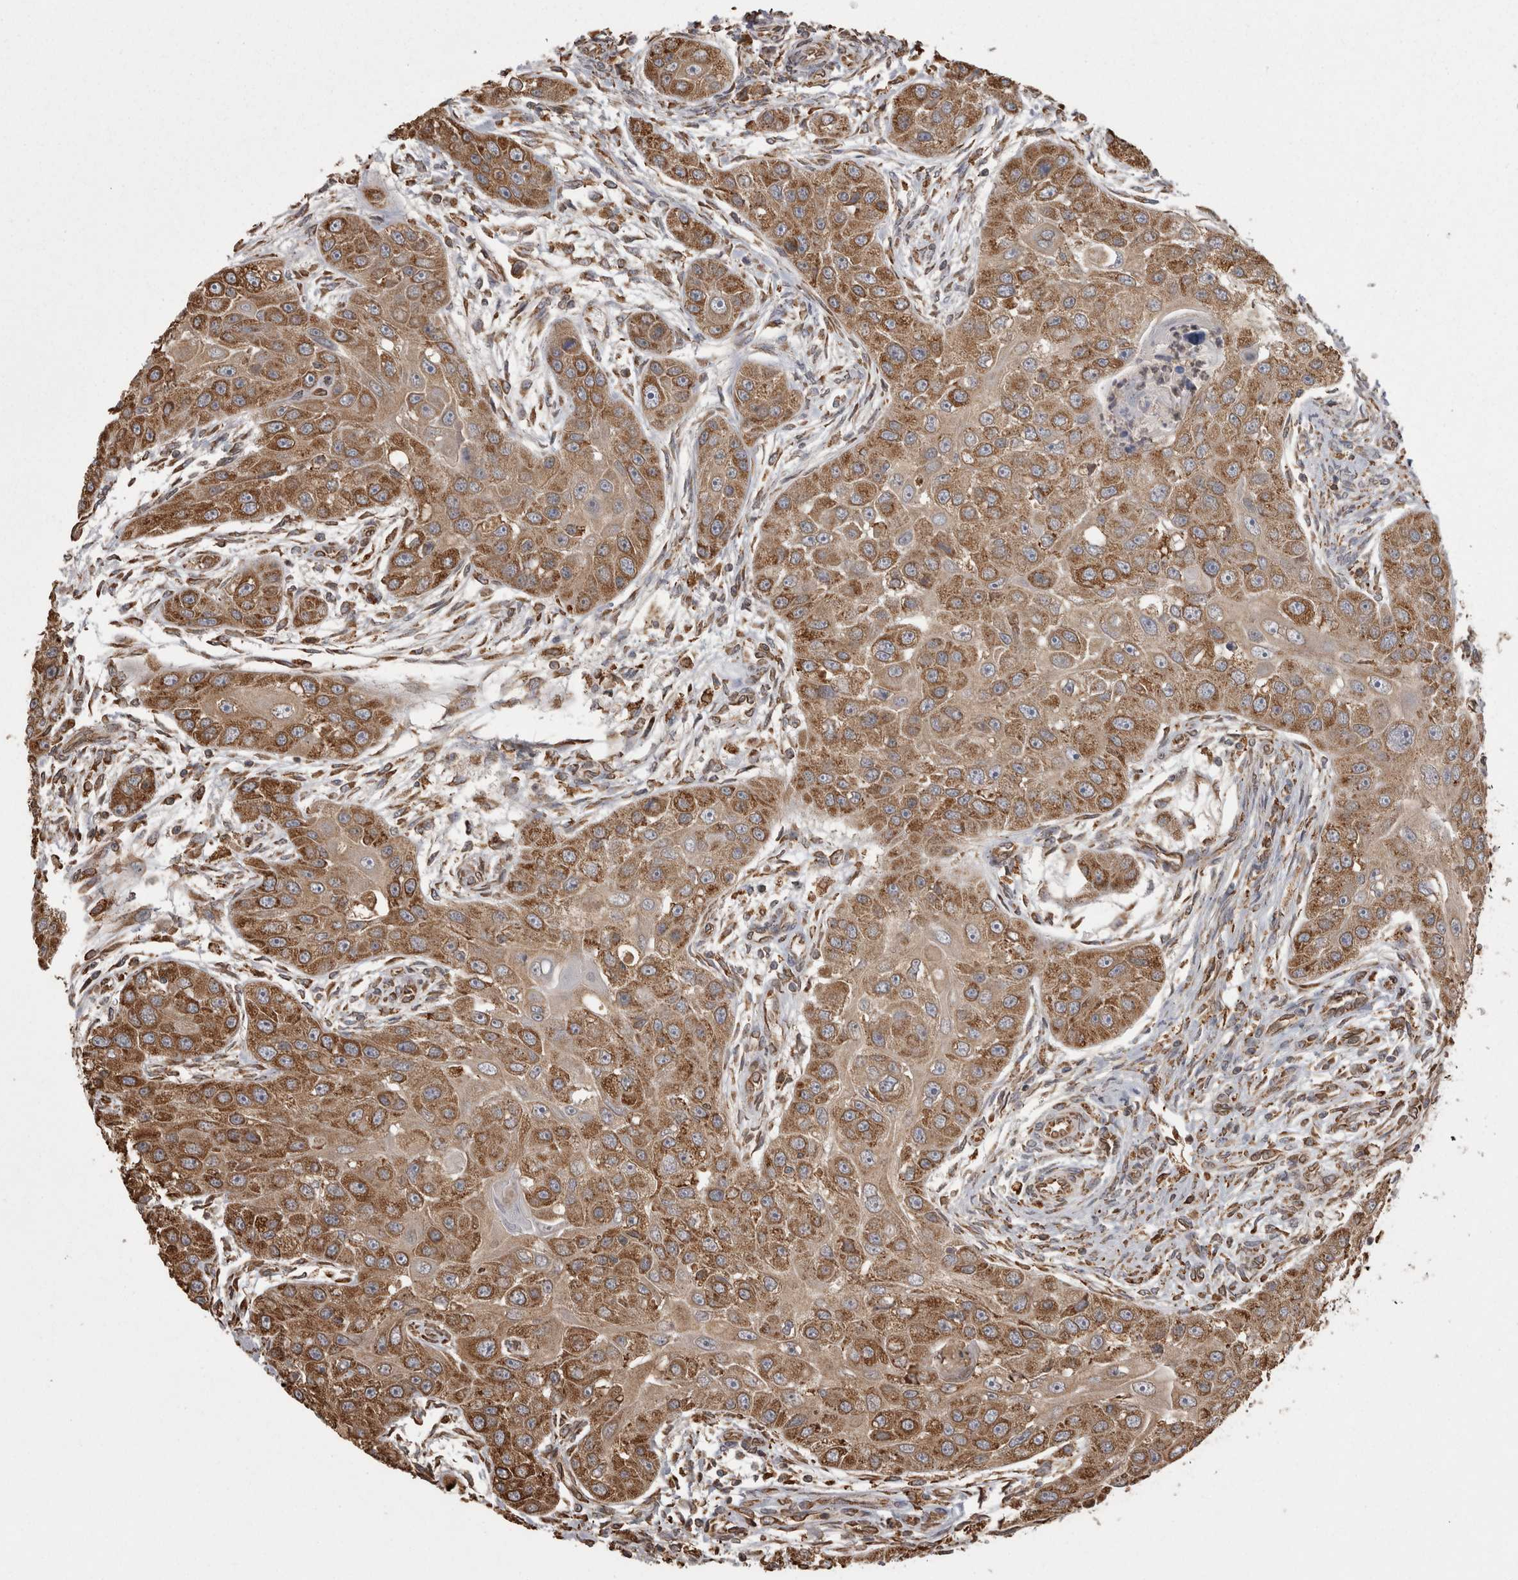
{"staining": {"intensity": "moderate", "quantity": ">75%", "location": "cytoplasmic/membranous"}, "tissue": "head and neck cancer", "cell_type": "Tumor cells", "image_type": "cancer", "snomed": [{"axis": "morphology", "description": "Normal tissue, NOS"}, {"axis": "morphology", "description": "Squamous cell carcinoma, NOS"}, {"axis": "topography", "description": "Skeletal muscle"}, {"axis": "topography", "description": "Head-Neck"}], "caption": "This histopathology image reveals immunohistochemistry staining of human head and neck cancer, with medium moderate cytoplasmic/membranous positivity in approximately >75% of tumor cells.", "gene": "PON2", "patient": {"sex": "male", "age": 51}}